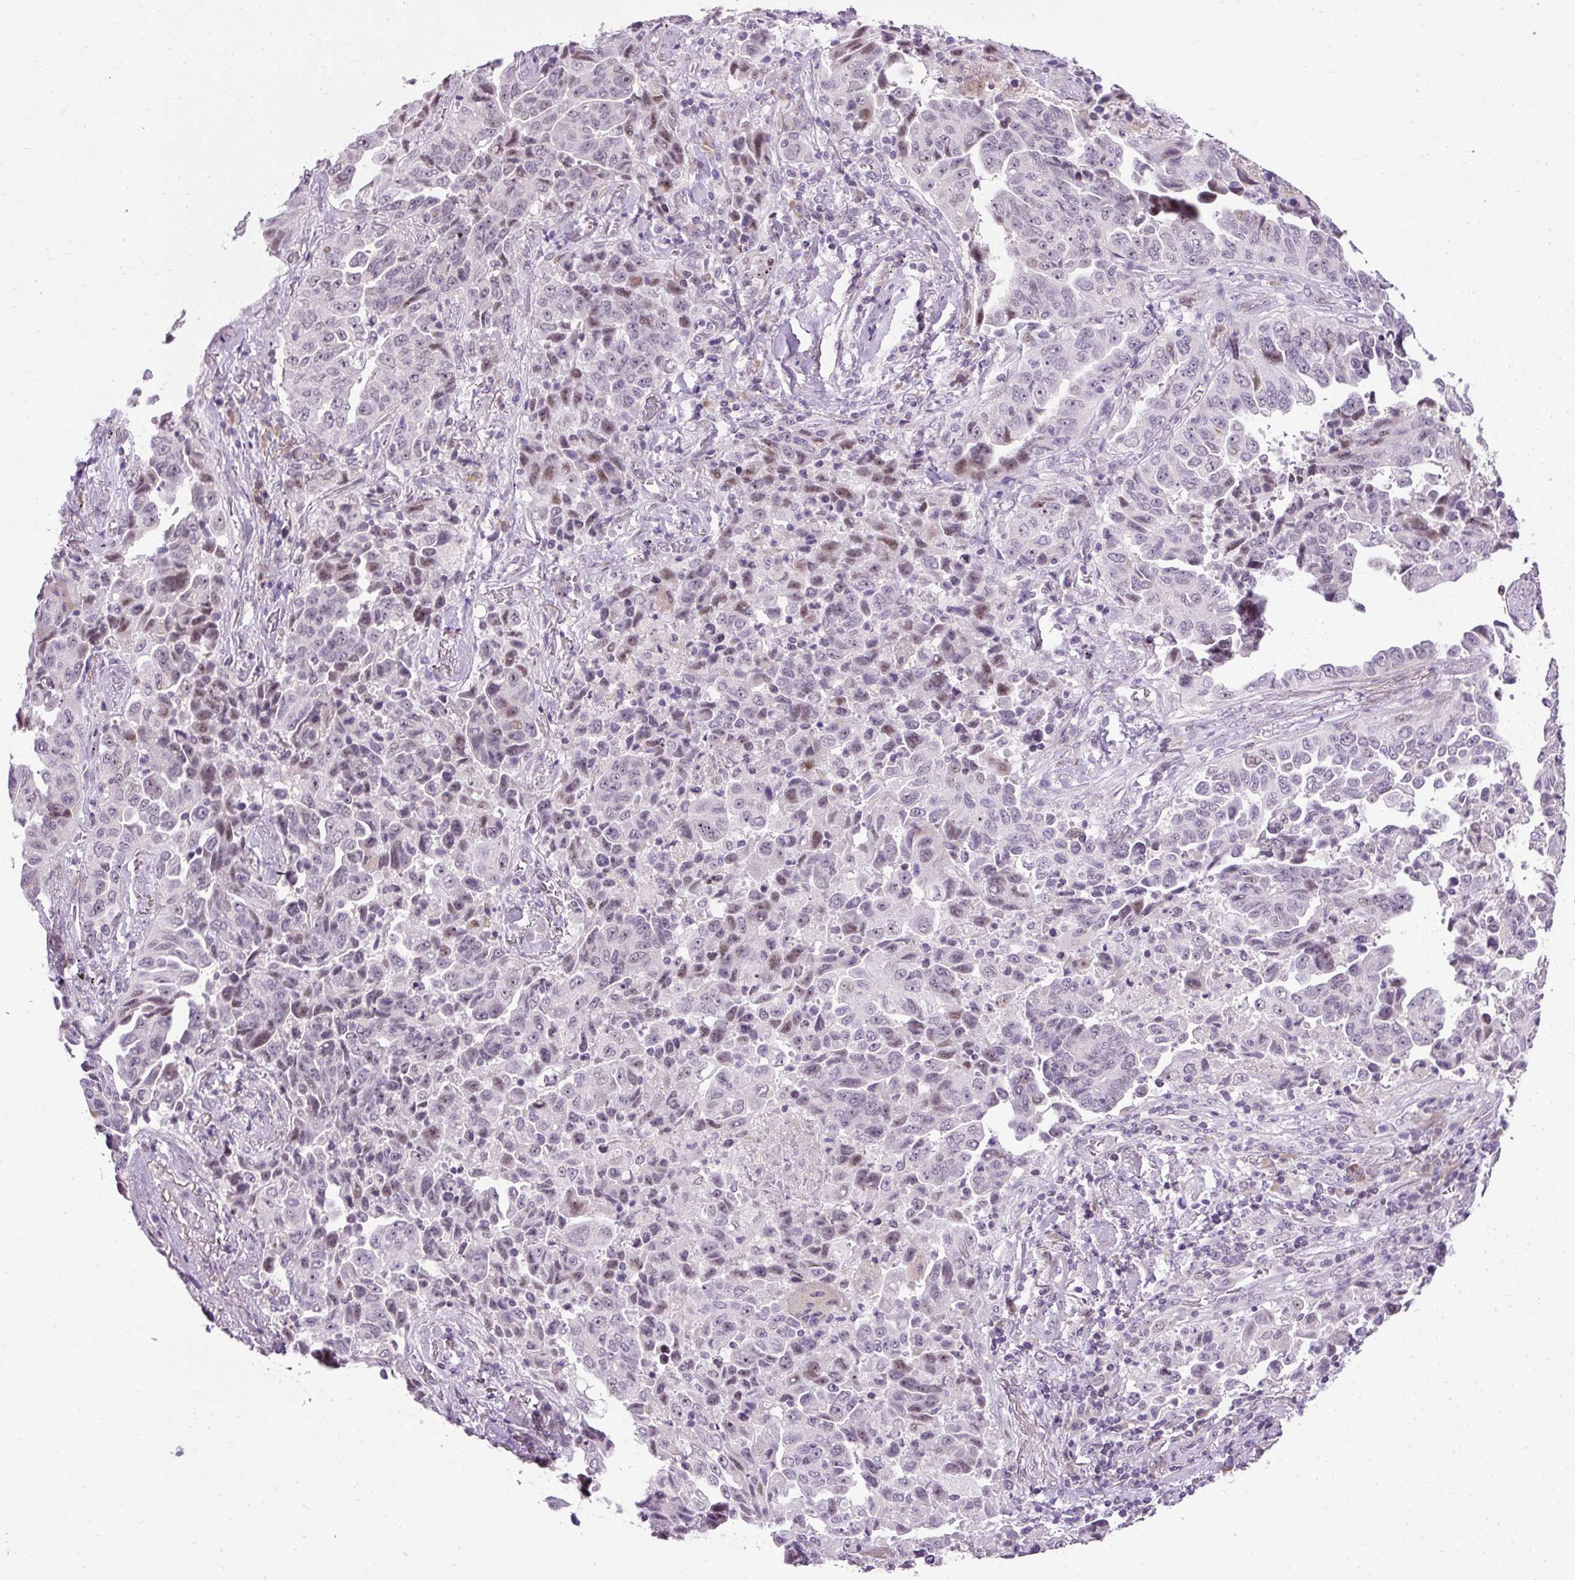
{"staining": {"intensity": "moderate", "quantity": "25%-75%", "location": "nuclear"}, "tissue": "lung cancer", "cell_type": "Tumor cells", "image_type": "cancer", "snomed": [{"axis": "morphology", "description": "Adenocarcinoma, NOS"}, {"axis": "topography", "description": "Lung"}], "caption": "Lung cancer was stained to show a protein in brown. There is medium levels of moderate nuclear expression in about 25%-75% of tumor cells.", "gene": "ARHGEF18", "patient": {"sex": "female", "age": 51}}